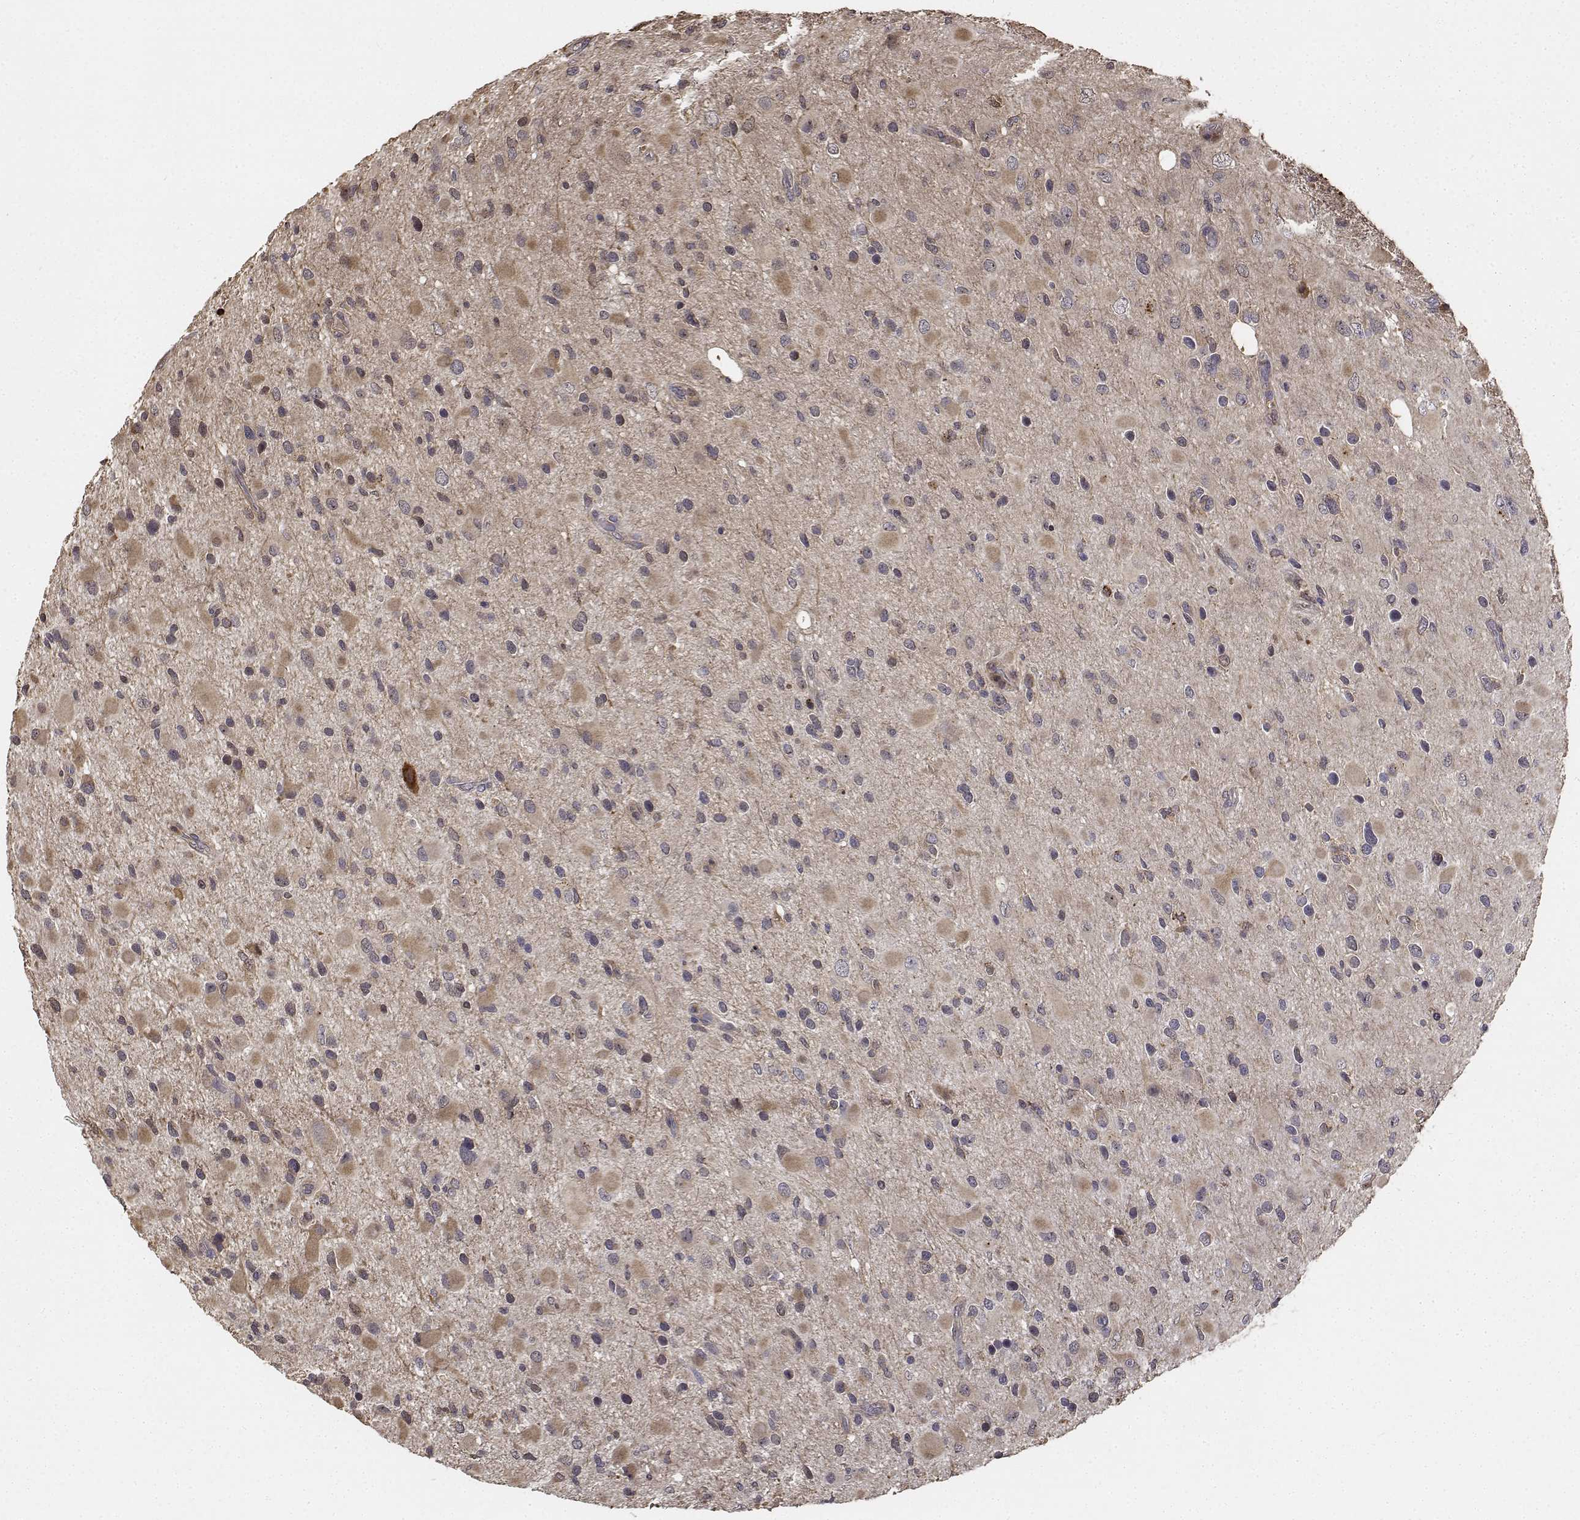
{"staining": {"intensity": "negative", "quantity": "none", "location": "none"}, "tissue": "glioma", "cell_type": "Tumor cells", "image_type": "cancer", "snomed": [{"axis": "morphology", "description": "Glioma, malignant, Low grade"}, {"axis": "topography", "description": "Brain"}], "caption": "A histopathology image of malignant glioma (low-grade) stained for a protein shows no brown staining in tumor cells. Nuclei are stained in blue.", "gene": "PCID2", "patient": {"sex": "female", "age": 32}}